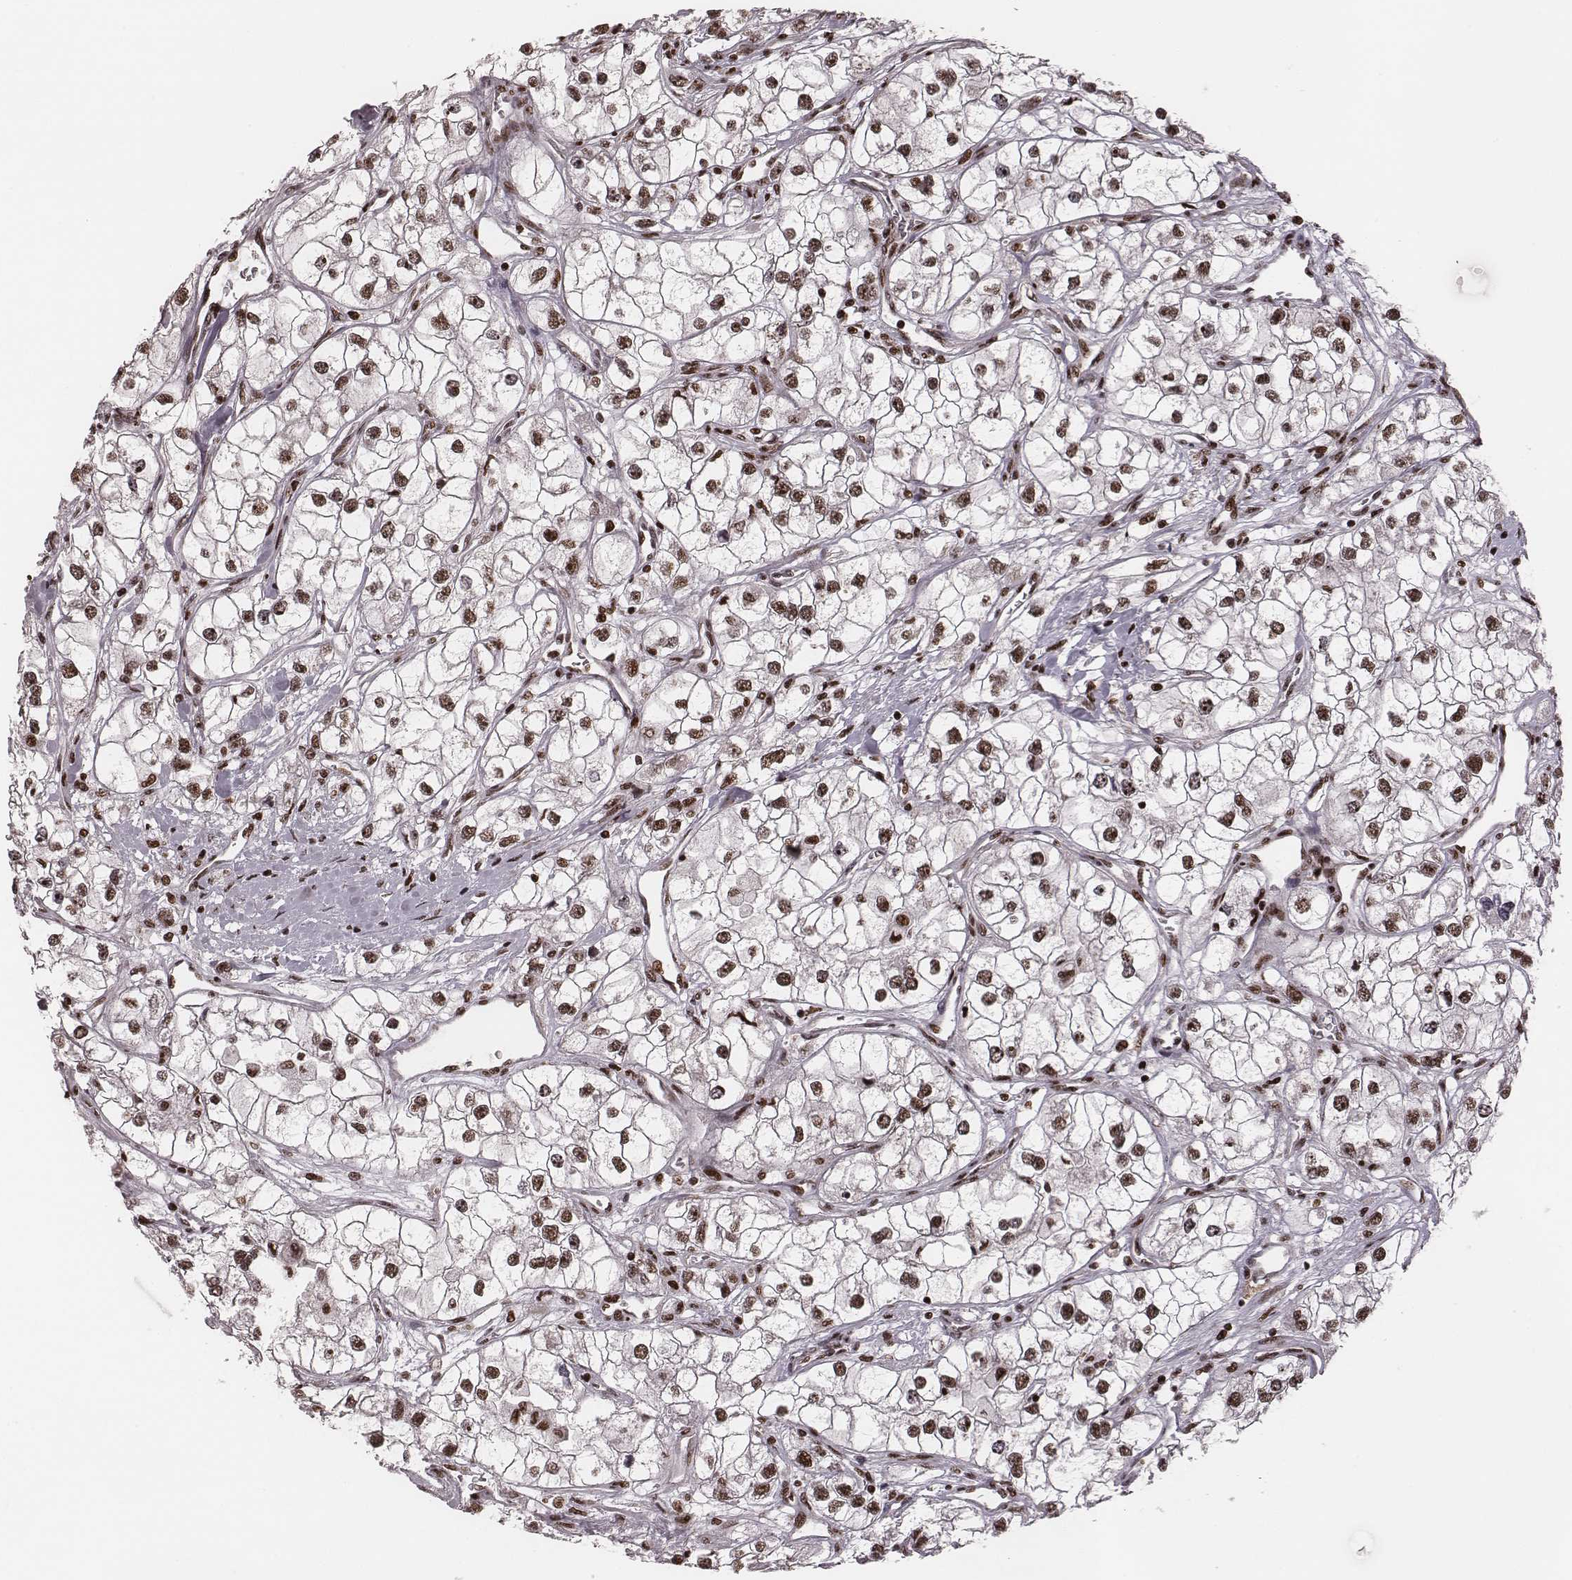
{"staining": {"intensity": "weak", "quantity": "25%-75%", "location": "nuclear"}, "tissue": "renal cancer", "cell_type": "Tumor cells", "image_type": "cancer", "snomed": [{"axis": "morphology", "description": "Adenocarcinoma, NOS"}, {"axis": "topography", "description": "Kidney"}], "caption": "Immunohistochemical staining of renal adenocarcinoma demonstrates low levels of weak nuclear protein expression in about 25%-75% of tumor cells.", "gene": "VRK3", "patient": {"sex": "male", "age": 59}}